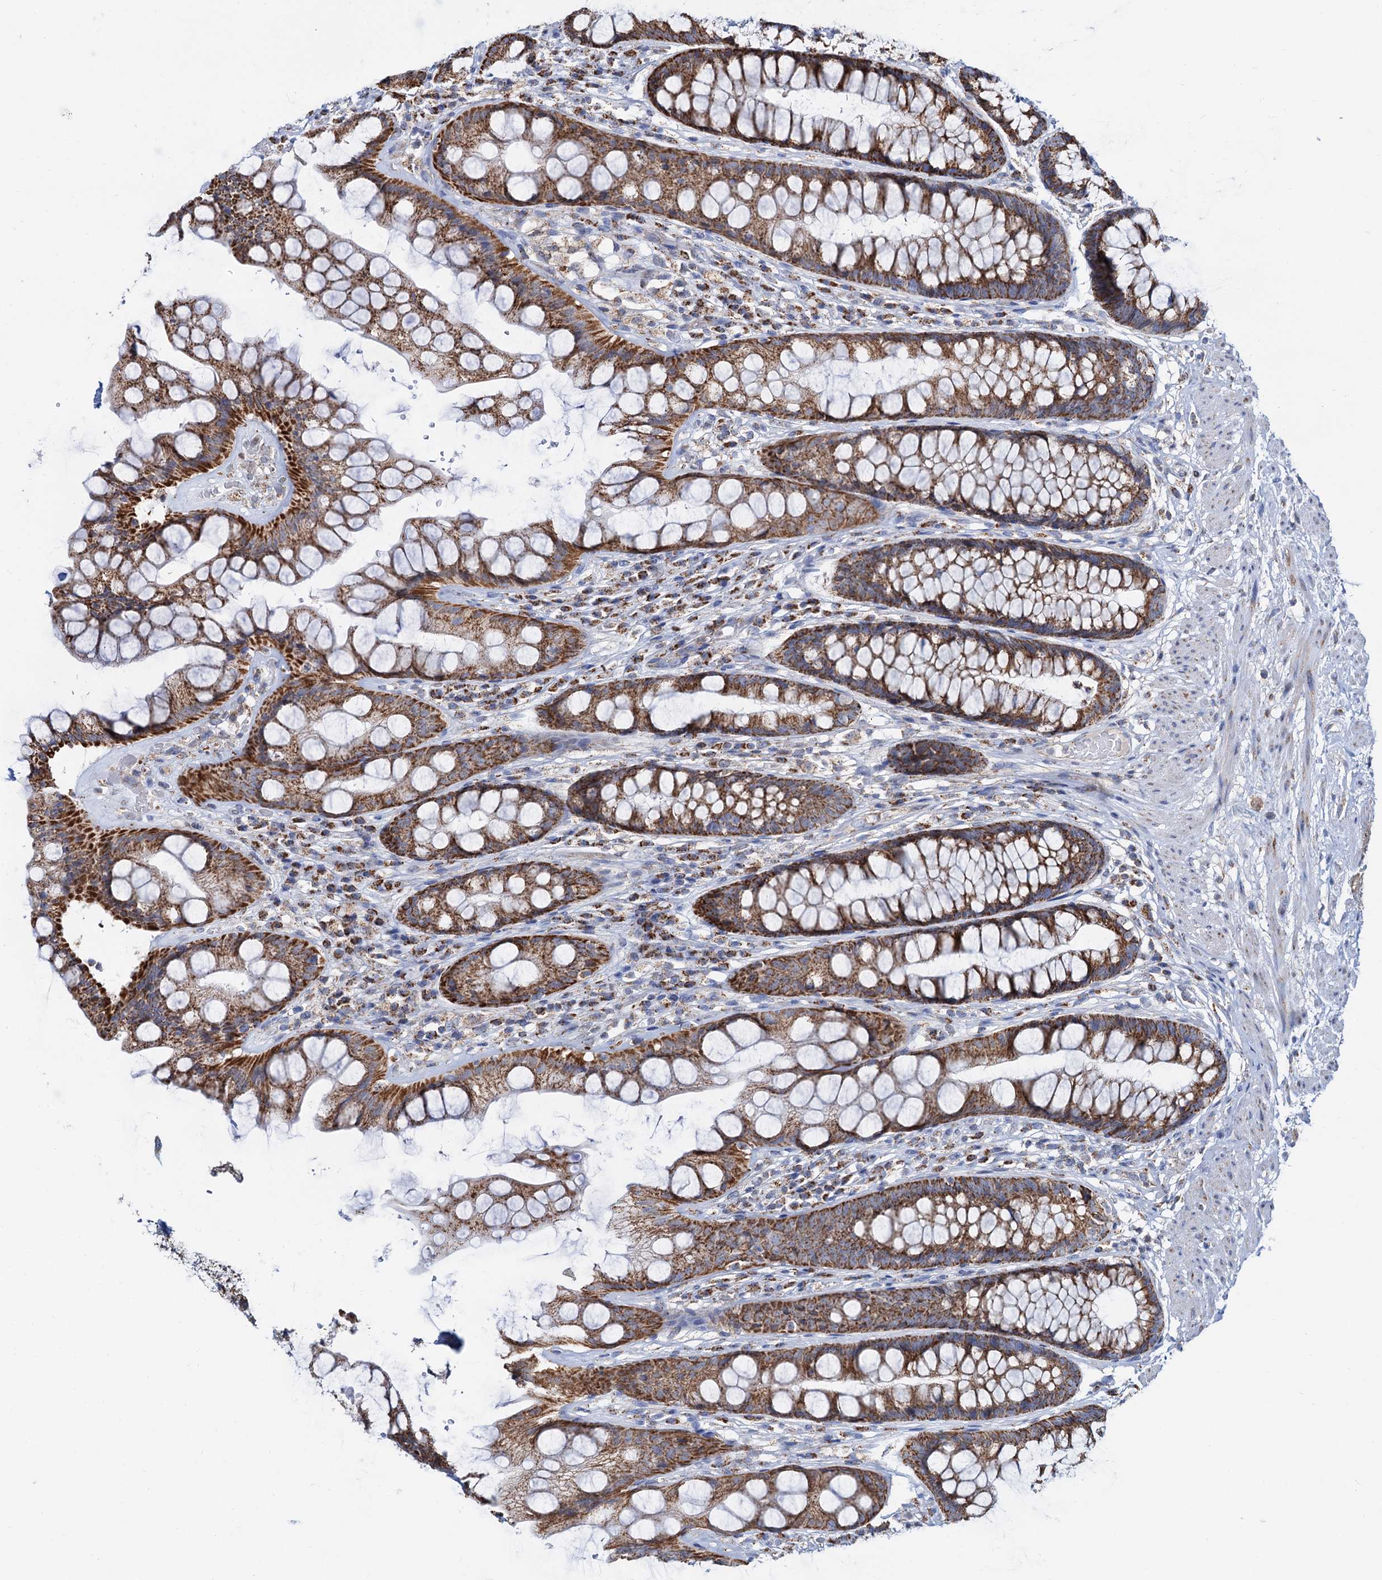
{"staining": {"intensity": "strong", "quantity": ">75%", "location": "cytoplasmic/membranous"}, "tissue": "rectum", "cell_type": "Glandular cells", "image_type": "normal", "snomed": [{"axis": "morphology", "description": "Normal tissue, NOS"}, {"axis": "topography", "description": "Rectum"}], "caption": "Strong cytoplasmic/membranous protein staining is identified in about >75% of glandular cells in rectum. The protein is shown in brown color, while the nuclei are stained blue.", "gene": "C2CD3", "patient": {"sex": "male", "age": 74}}